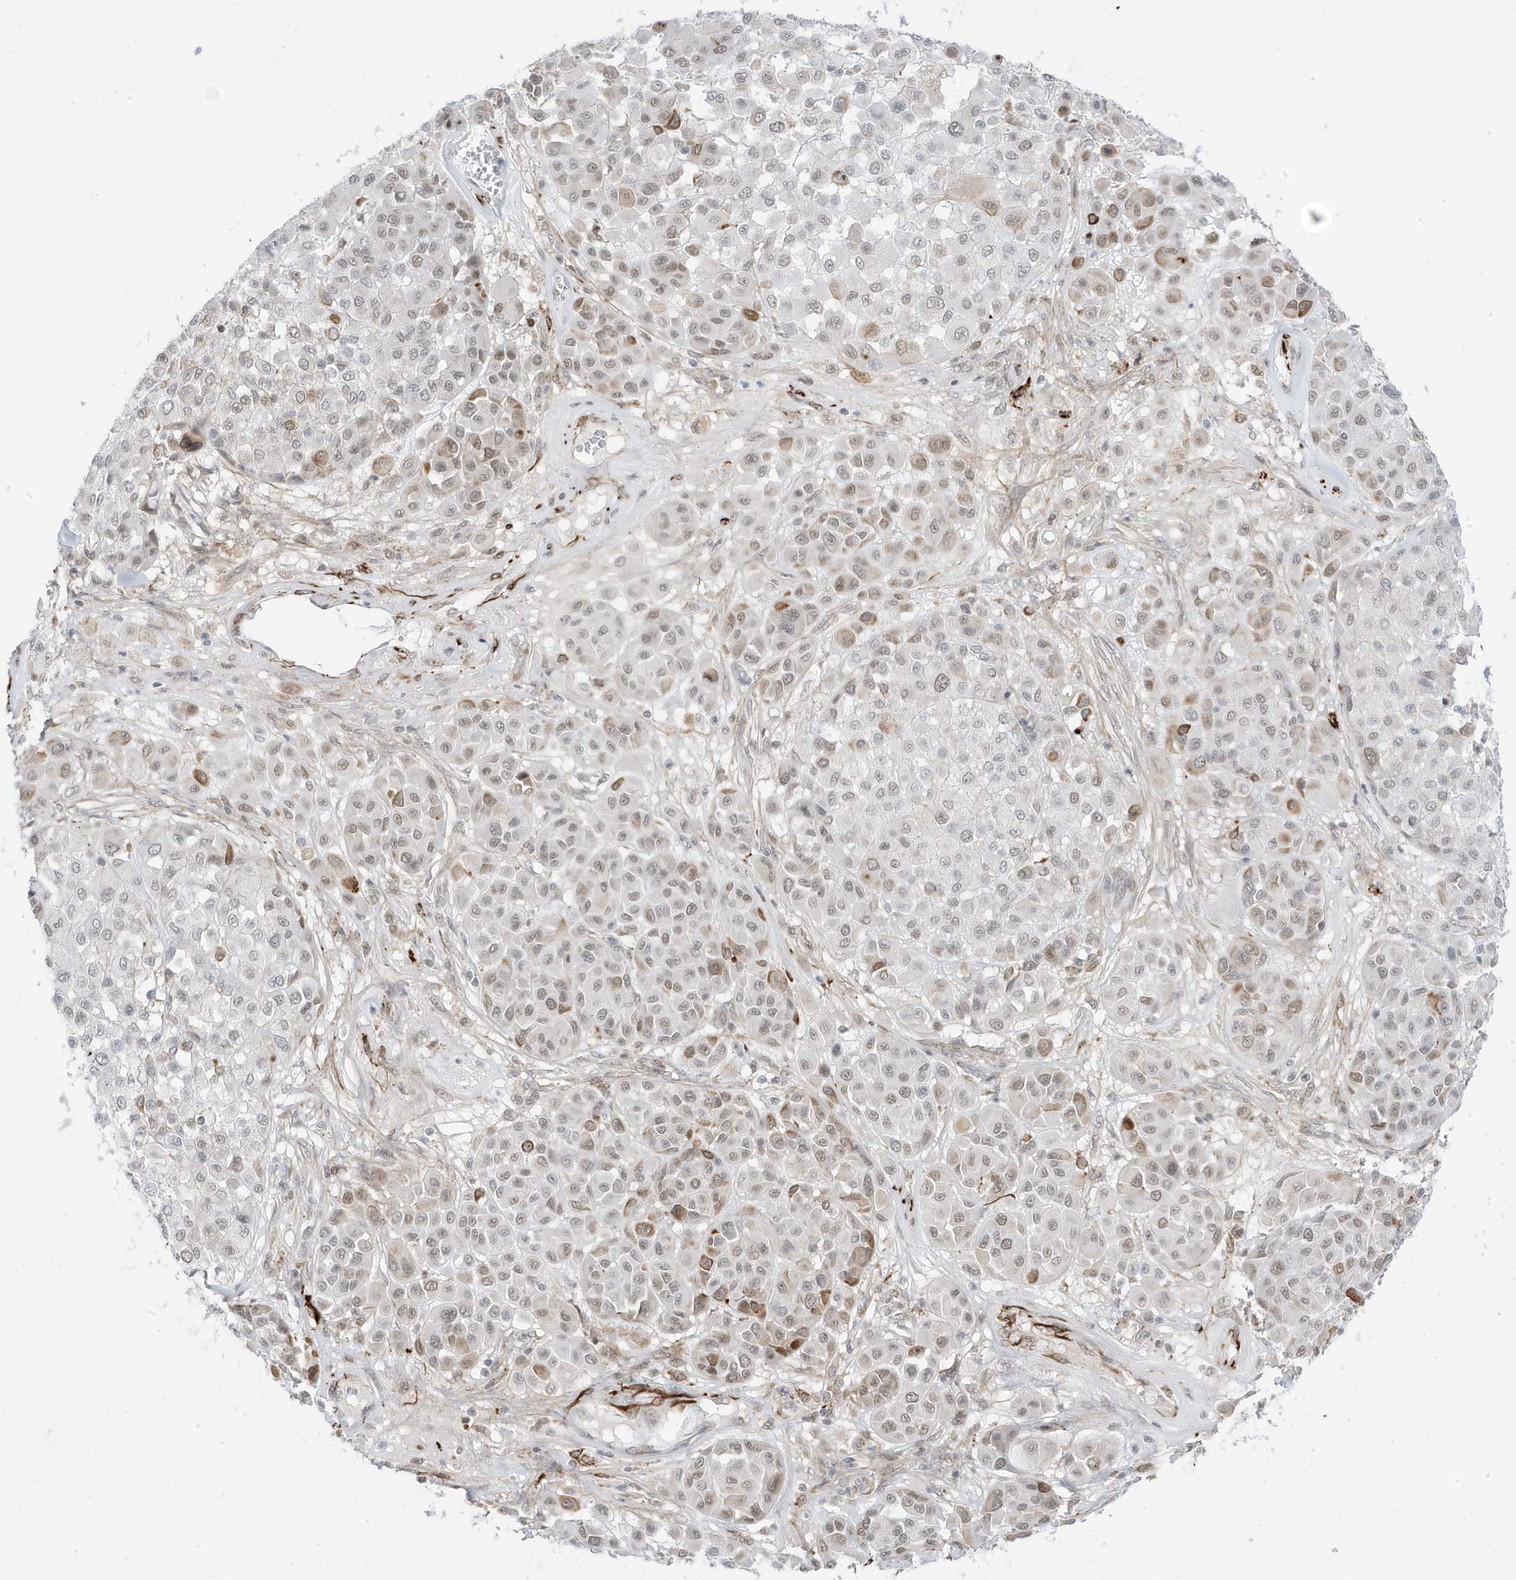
{"staining": {"intensity": "moderate", "quantity": ">75%", "location": "cytoplasmic/membranous,nuclear"}, "tissue": "melanoma", "cell_type": "Tumor cells", "image_type": "cancer", "snomed": [{"axis": "morphology", "description": "Malignant melanoma, Metastatic site"}, {"axis": "topography", "description": "Soft tissue"}], "caption": "Melanoma tissue displays moderate cytoplasmic/membranous and nuclear positivity in approximately >75% of tumor cells (DAB (3,3'-diaminobenzidine) IHC, brown staining for protein, blue staining for nuclei).", "gene": "ADAMTSL3", "patient": {"sex": "male", "age": 41}}